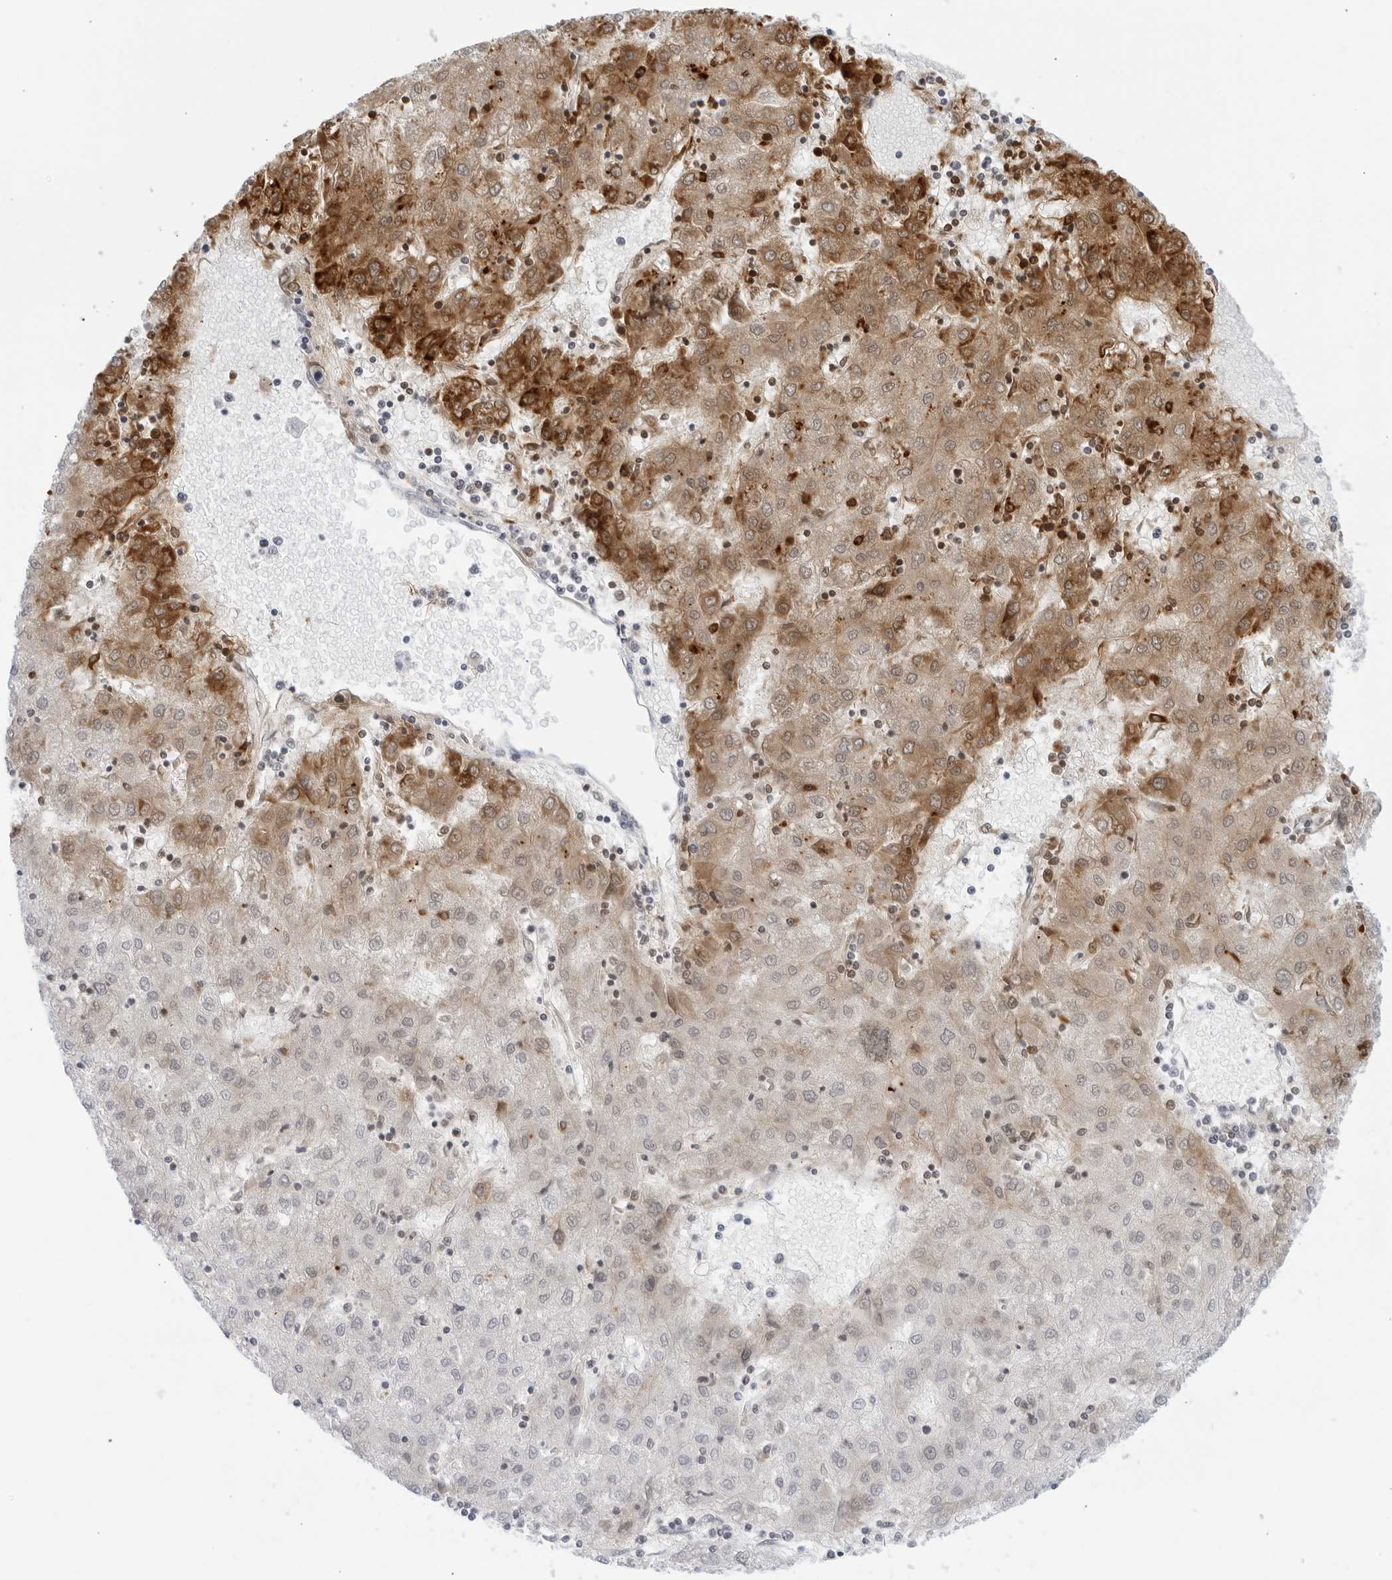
{"staining": {"intensity": "moderate", "quantity": ">75%", "location": "cytoplasmic/membranous"}, "tissue": "liver cancer", "cell_type": "Tumor cells", "image_type": "cancer", "snomed": [{"axis": "morphology", "description": "Carcinoma, Hepatocellular, NOS"}, {"axis": "topography", "description": "Liver"}], "caption": "Hepatocellular carcinoma (liver) stained for a protein (brown) displays moderate cytoplasmic/membranous positive staining in approximately >75% of tumor cells.", "gene": "FGG", "patient": {"sex": "male", "age": 72}}